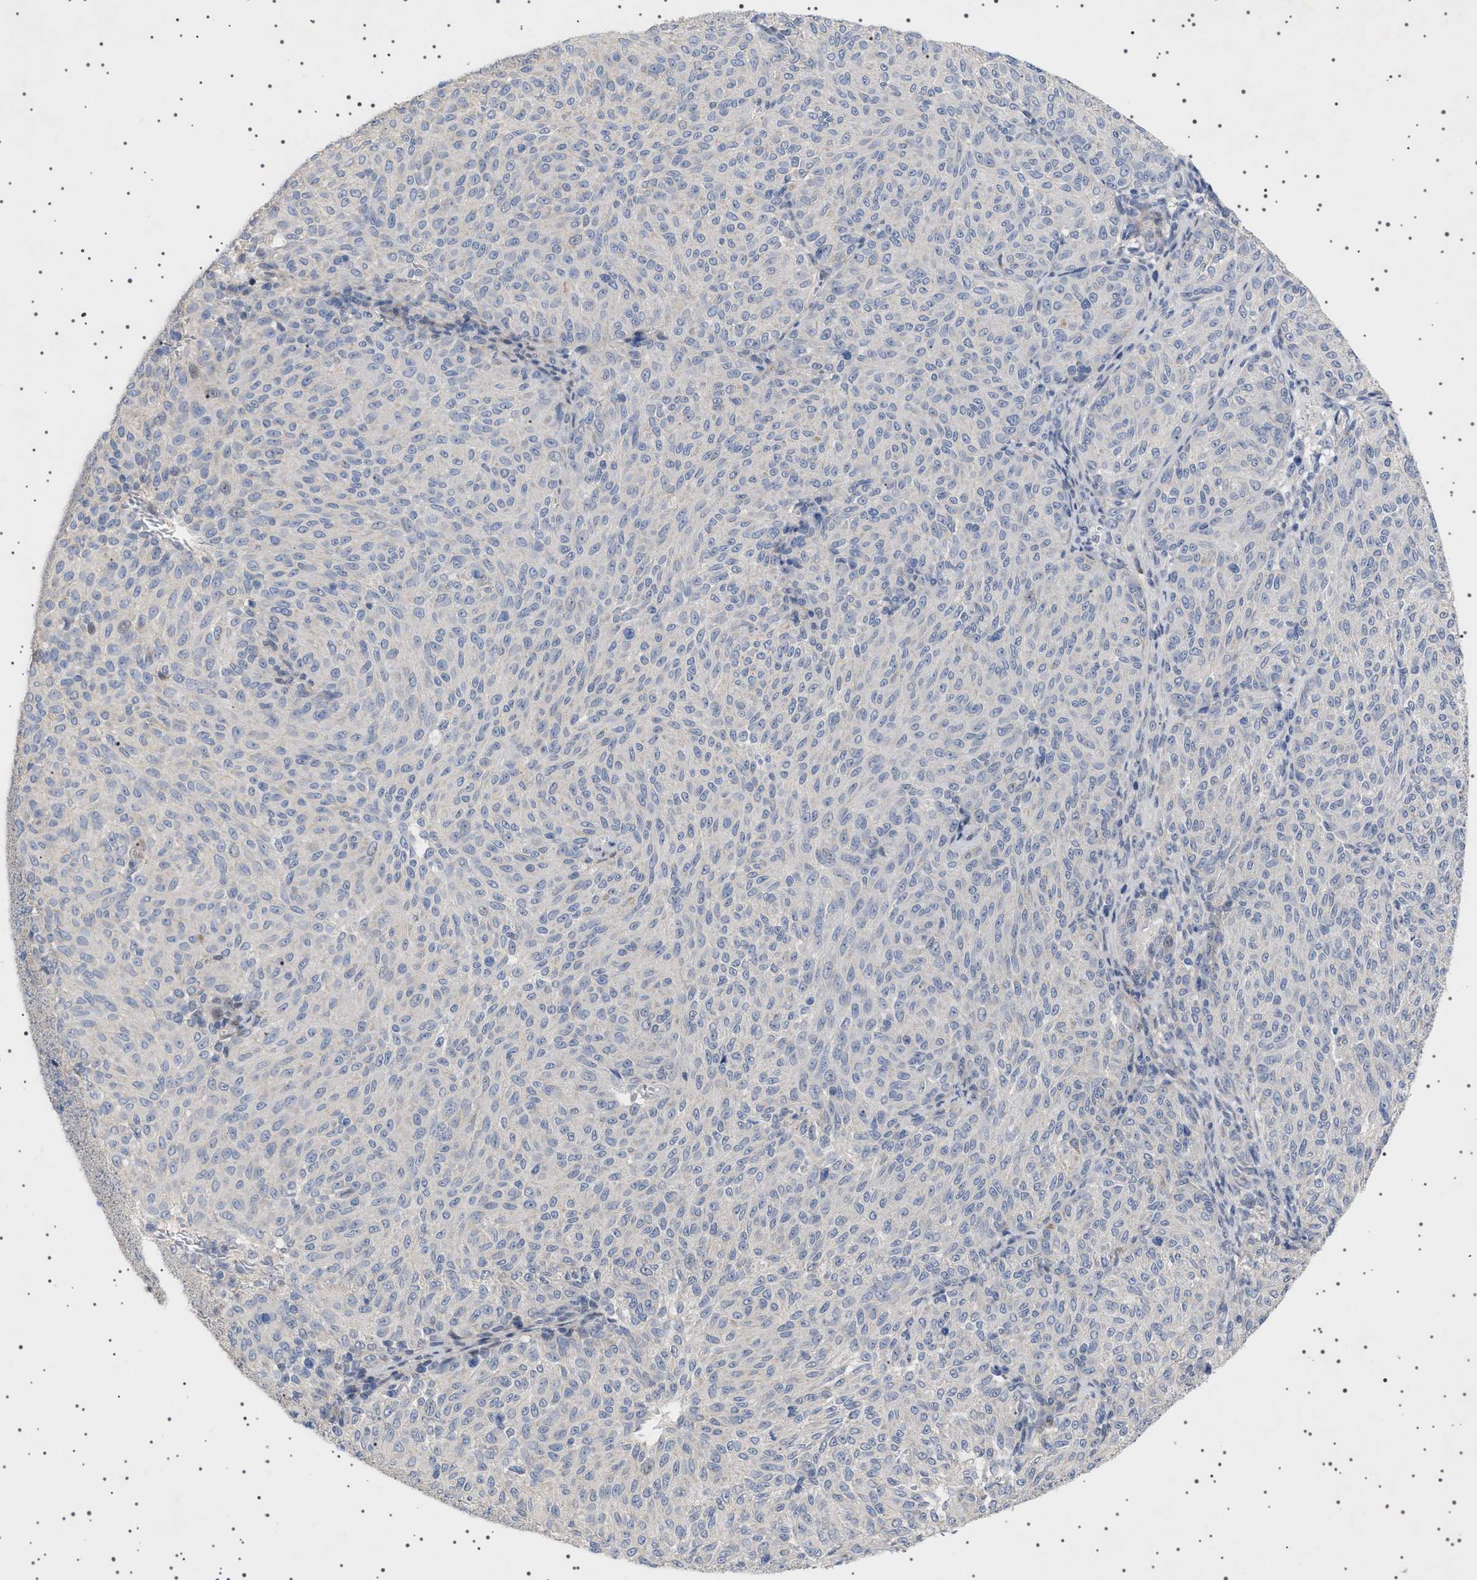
{"staining": {"intensity": "negative", "quantity": "none", "location": "none"}, "tissue": "melanoma", "cell_type": "Tumor cells", "image_type": "cancer", "snomed": [{"axis": "morphology", "description": "Malignant melanoma, NOS"}, {"axis": "topography", "description": "Skin"}], "caption": "Malignant melanoma was stained to show a protein in brown. There is no significant staining in tumor cells. Brightfield microscopy of IHC stained with DAB (3,3'-diaminobenzidine) (brown) and hematoxylin (blue), captured at high magnification.", "gene": "HTR1A", "patient": {"sex": "female", "age": 72}}